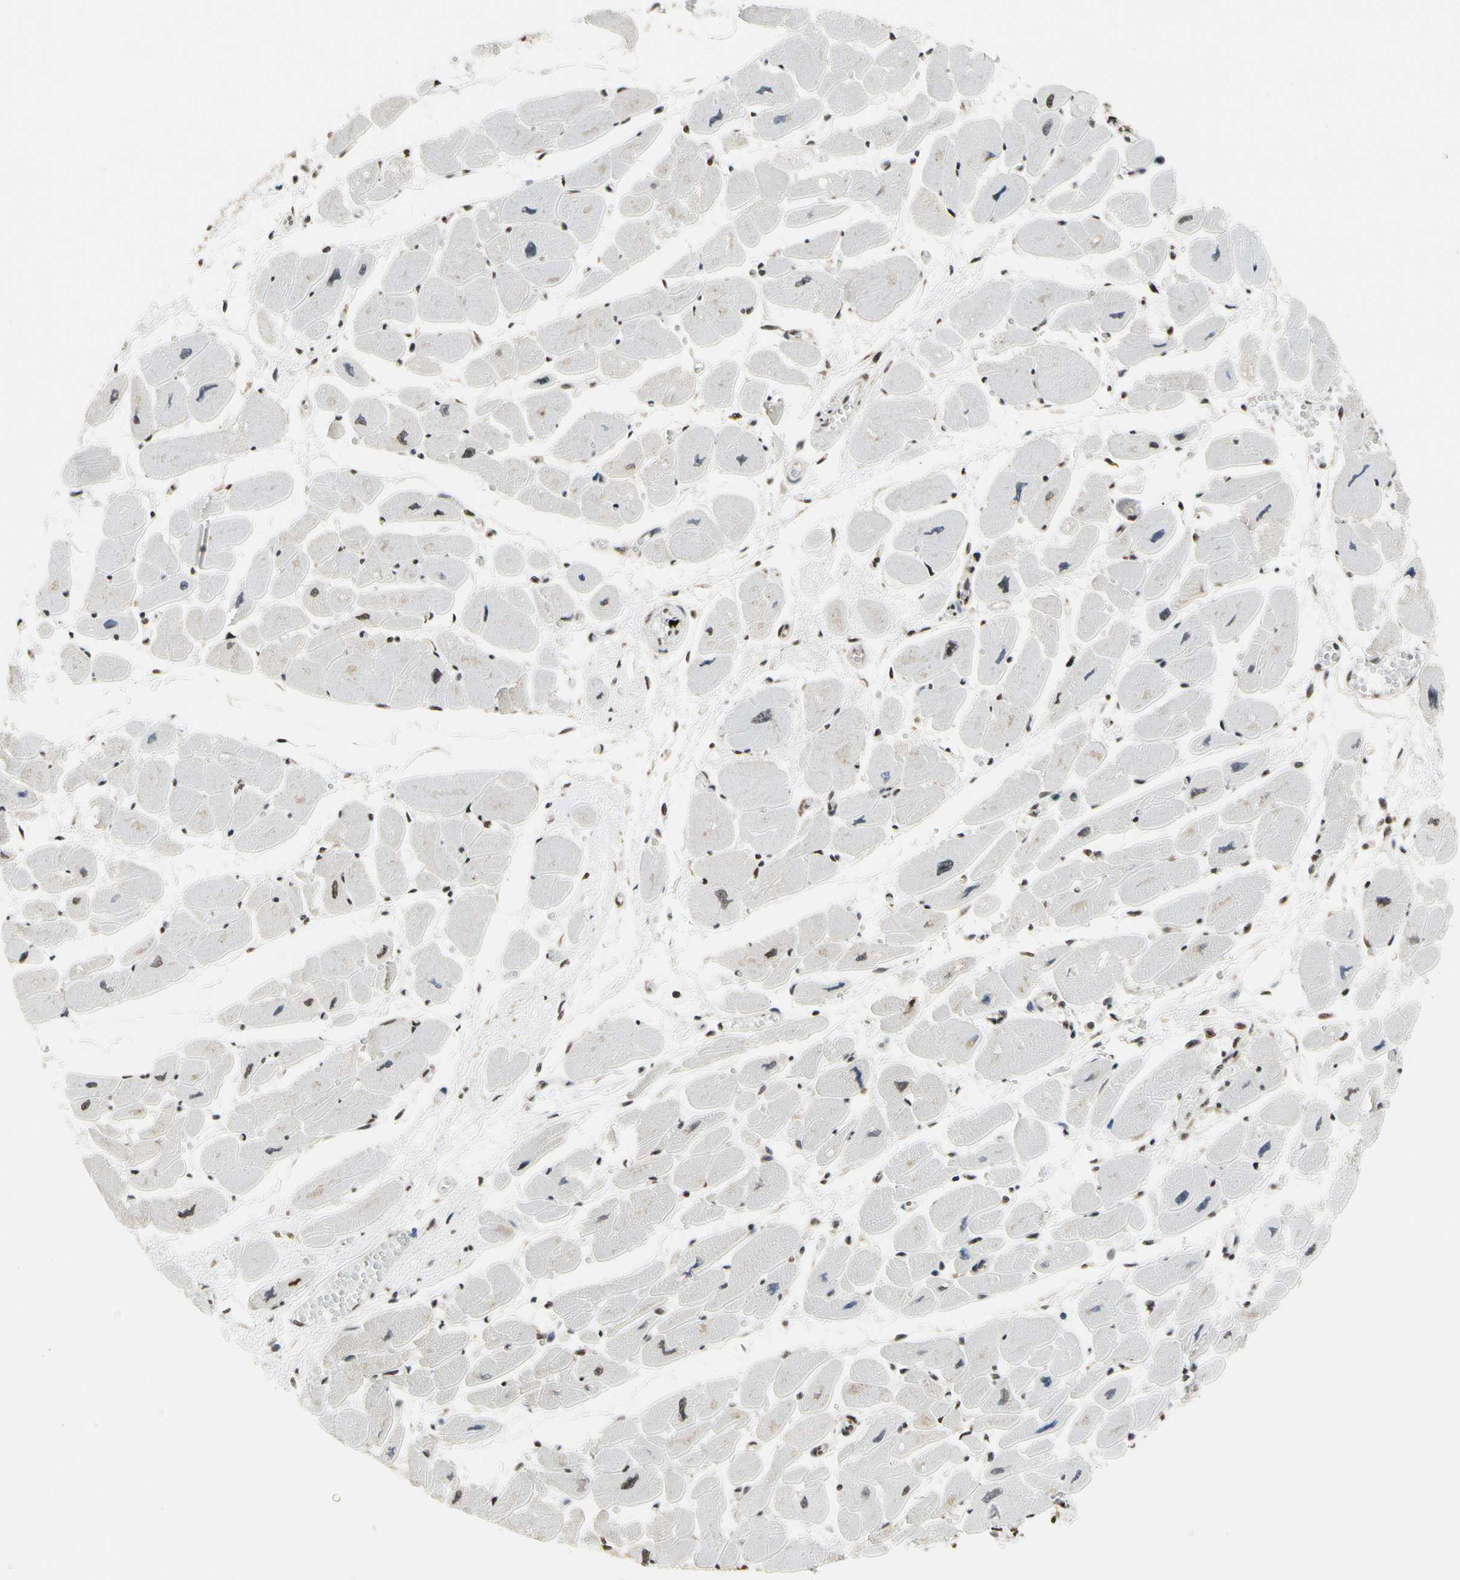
{"staining": {"intensity": "moderate", "quantity": "25%-75%", "location": "nuclear"}, "tissue": "heart muscle", "cell_type": "Cardiomyocytes", "image_type": "normal", "snomed": [{"axis": "morphology", "description": "Normal tissue, NOS"}, {"axis": "topography", "description": "Heart"}], "caption": "A high-resolution photomicrograph shows IHC staining of unremarkable heart muscle, which shows moderate nuclear staining in approximately 25%-75% of cardiomyocytes.", "gene": "HNRNPK", "patient": {"sex": "female", "age": 54}}